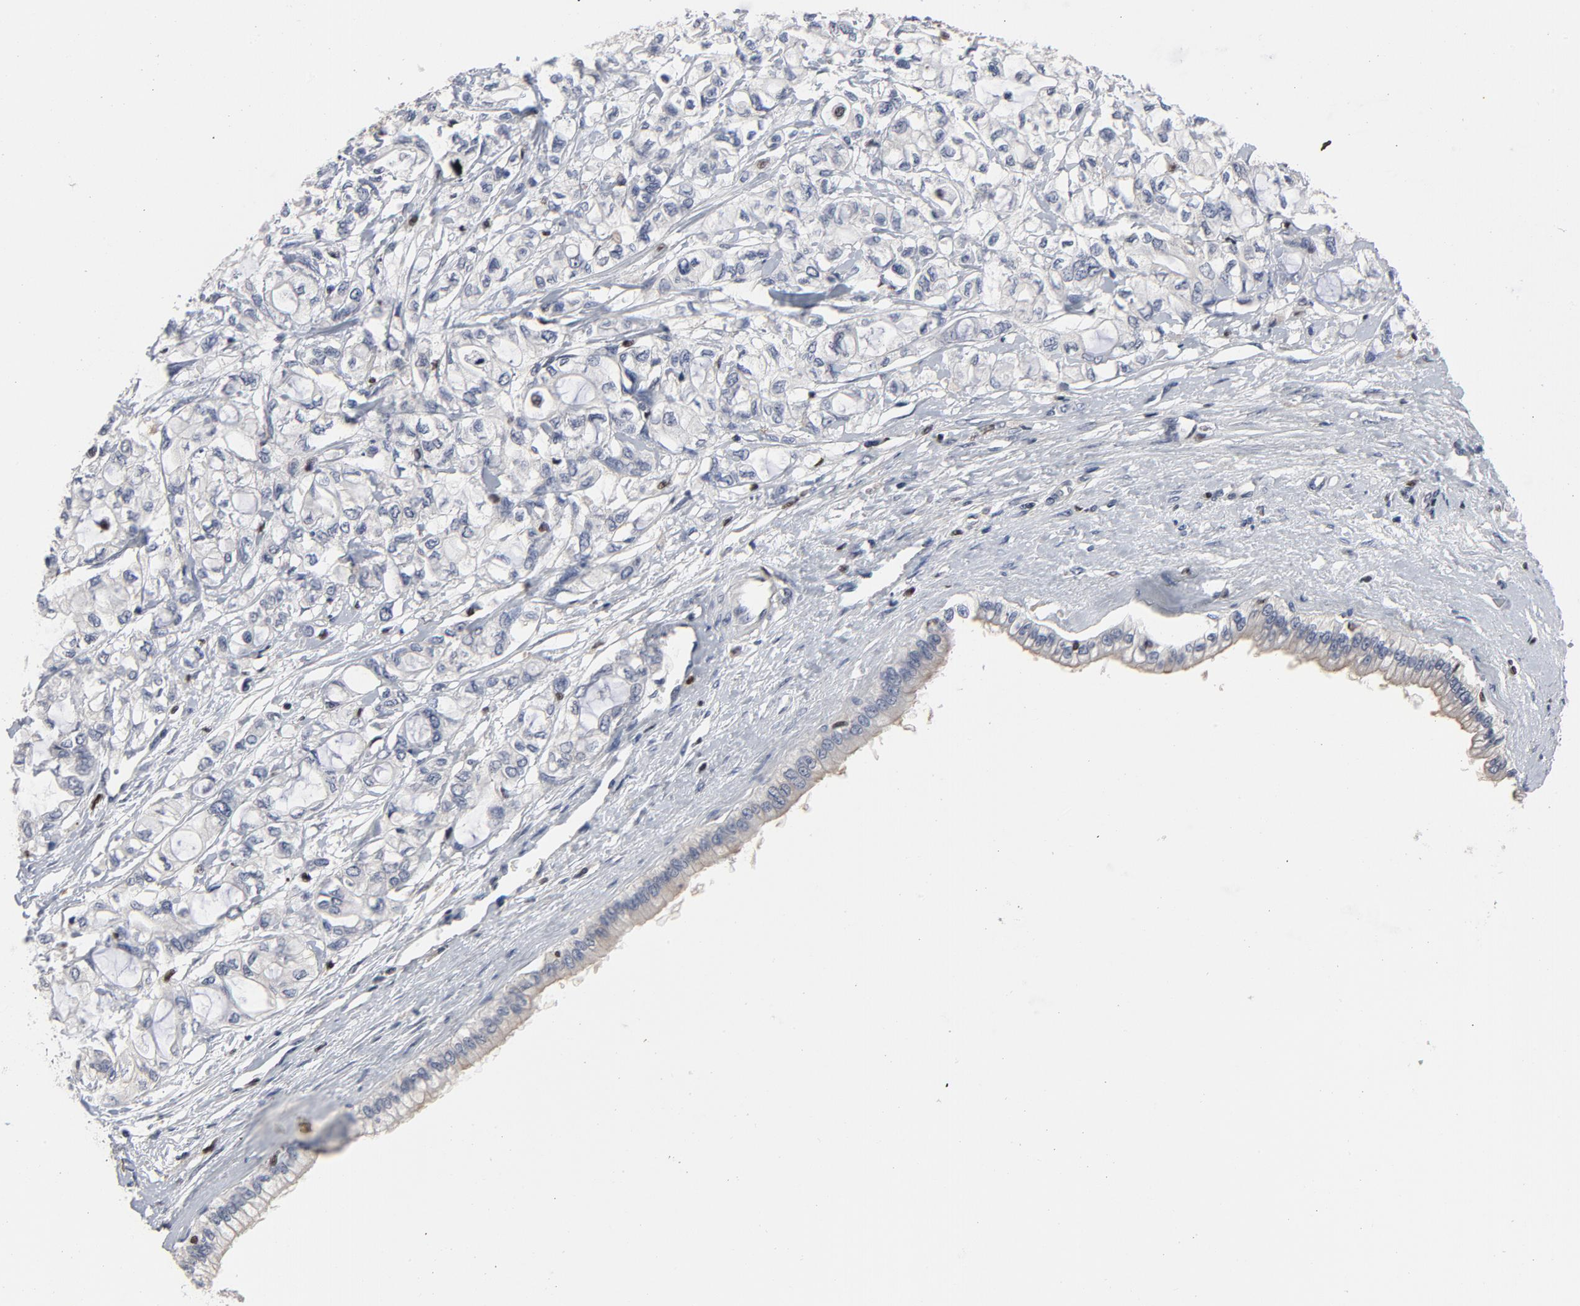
{"staining": {"intensity": "negative", "quantity": "none", "location": "none"}, "tissue": "pancreatic cancer", "cell_type": "Tumor cells", "image_type": "cancer", "snomed": [{"axis": "morphology", "description": "Adenocarcinoma, NOS"}, {"axis": "topography", "description": "Pancreas"}], "caption": "Pancreatic cancer stained for a protein using immunohistochemistry (IHC) exhibits no positivity tumor cells.", "gene": "NFKB1", "patient": {"sex": "male", "age": 79}}